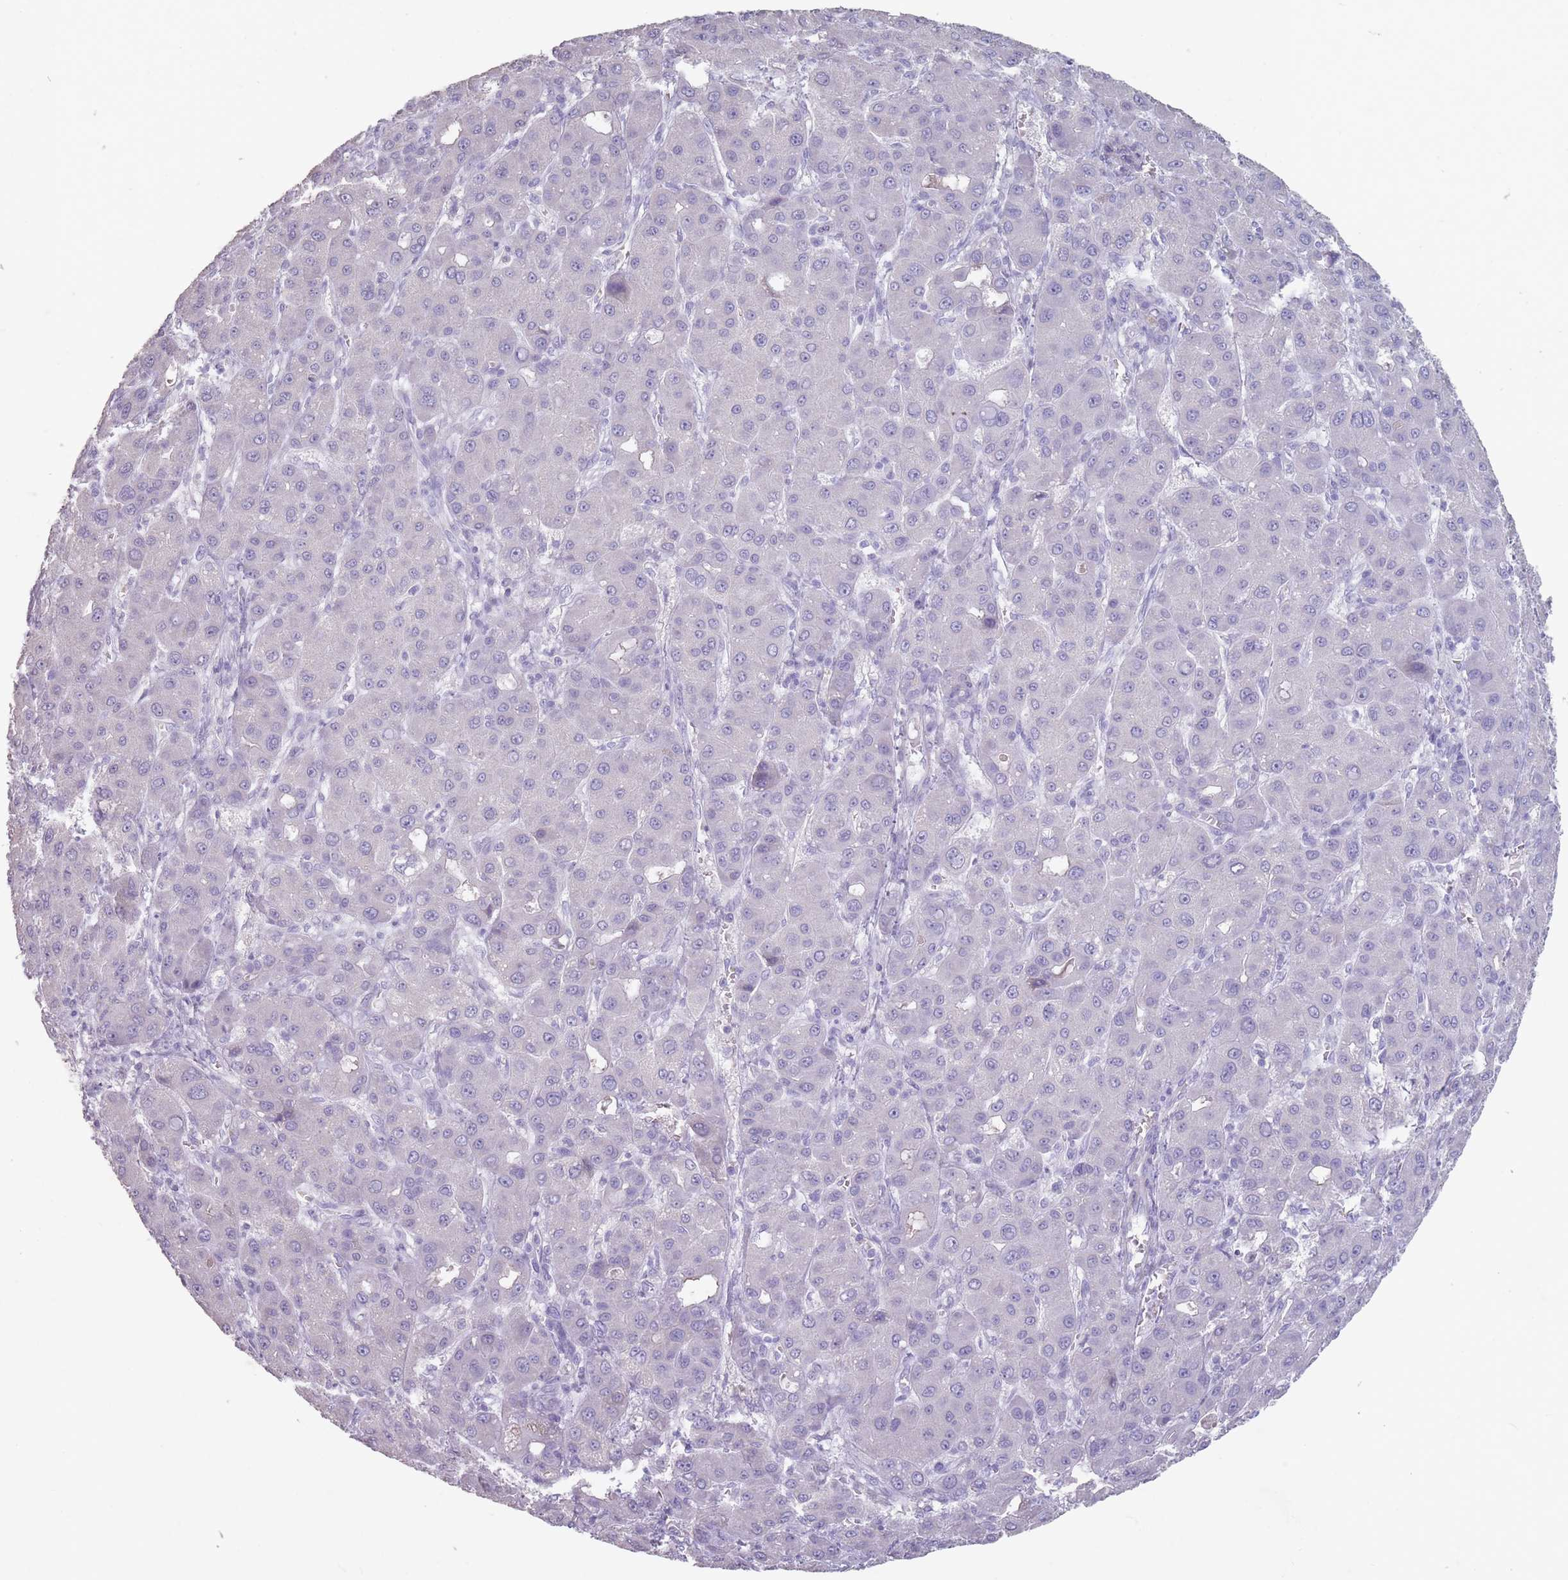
{"staining": {"intensity": "negative", "quantity": "none", "location": "none"}, "tissue": "liver cancer", "cell_type": "Tumor cells", "image_type": "cancer", "snomed": [{"axis": "morphology", "description": "Carcinoma, Hepatocellular, NOS"}, {"axis": "topography", "description": "Liver"}], "caption": "An immunohistochemistry histopathology image of liver cancer (hepatocellular carcinoma) is shown. There is no staining in tumor cells of liver cancer (hepatocellular carcinoma).", "gene": "RHBG", "patient": {"sex": "male", "age": 55}}